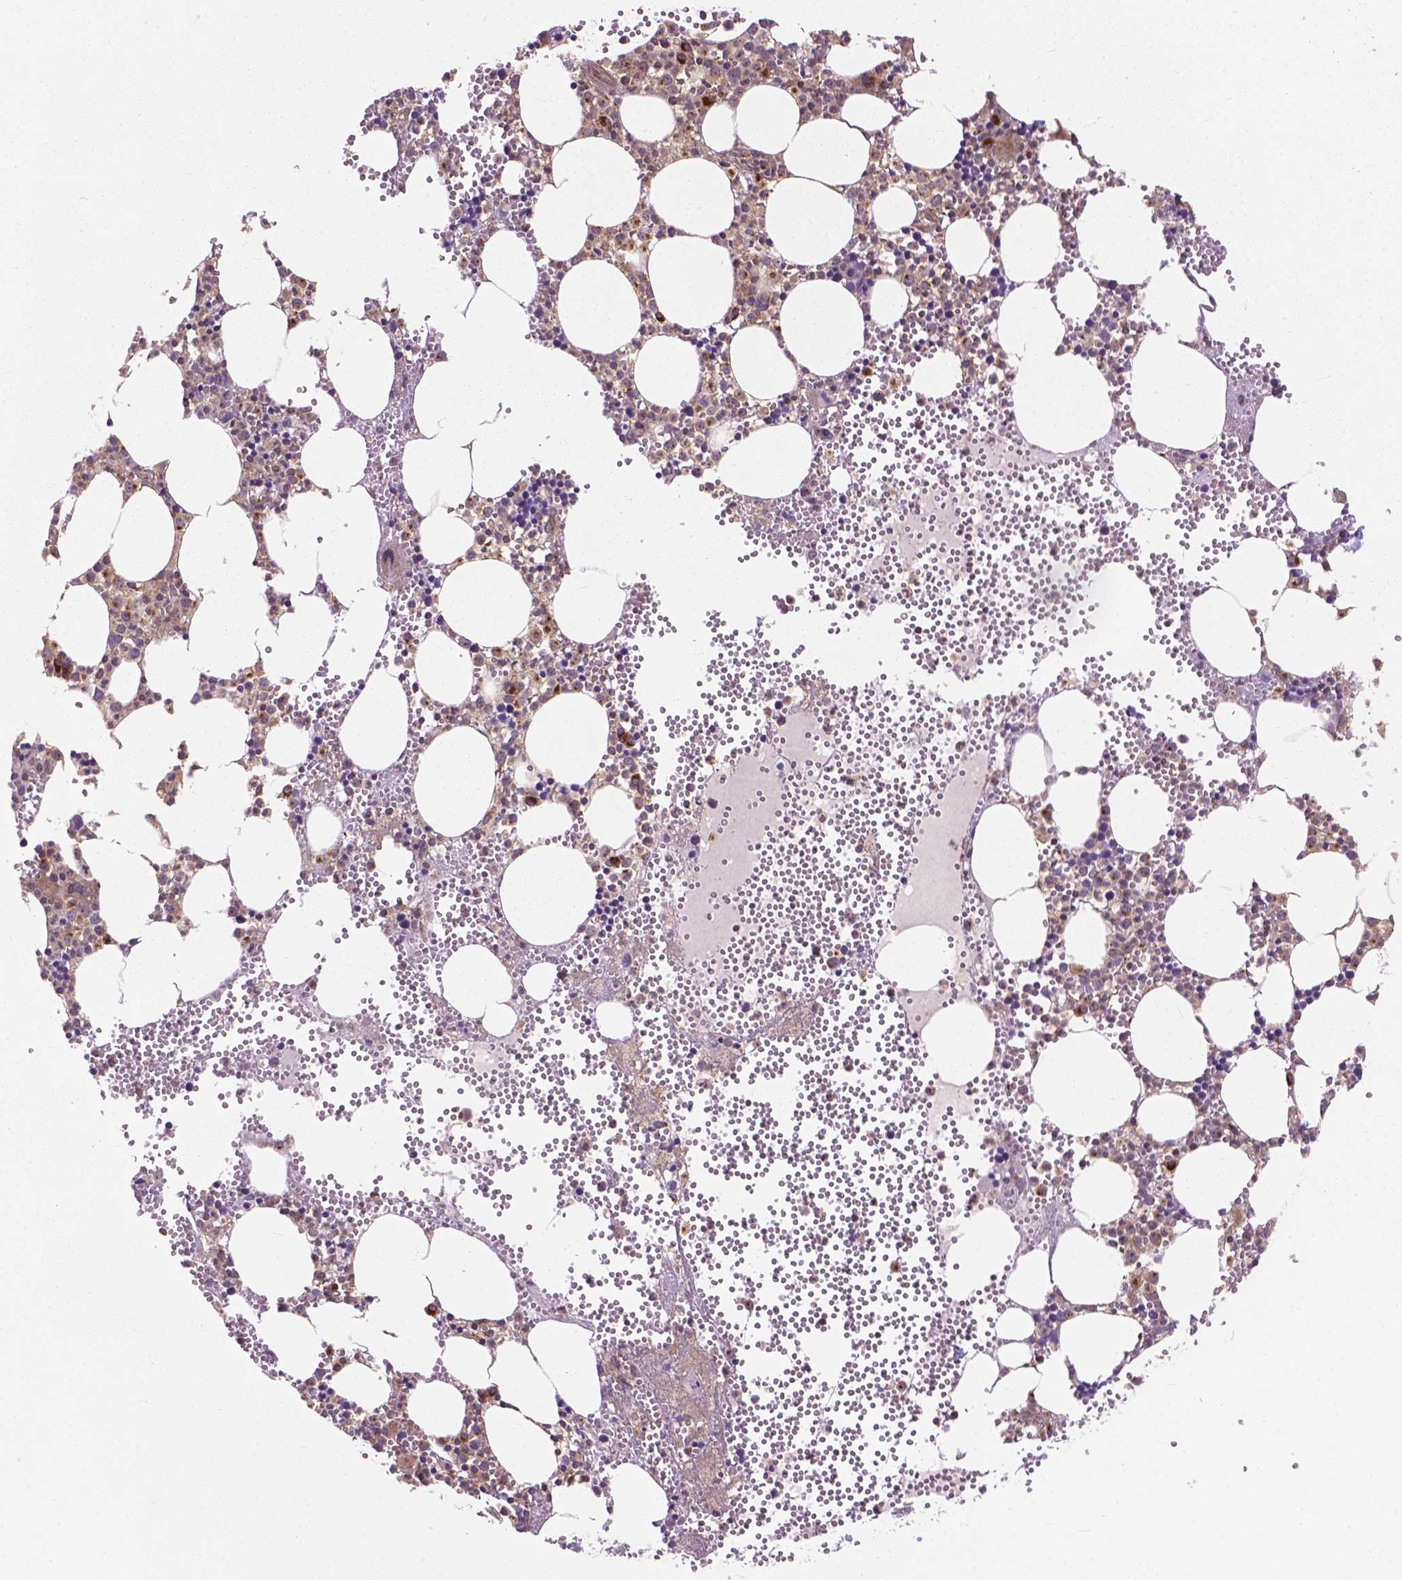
{"staining": {"intensity": "moderate", "quantity": "<25%", "location": "cytoplasmic/membranous,nuclear"}, "tissue": "bone marrow", "cell_type": "Hematopoietic cells", "image_type": "normal", "snomed": [{"axis": "morphology", "description": "Normal tissue, NOS"}, {"axis": "topography", "description": "Bone marrow"}], "caption": "Protein staining exhibits moderate cytoplasmic/membranous,nuclear positivity in approximately <25% of hematopoietic cells in benign bone marrow.", "gene": "PPP1CB", "patient": {"sex": "male", "age": 89}}